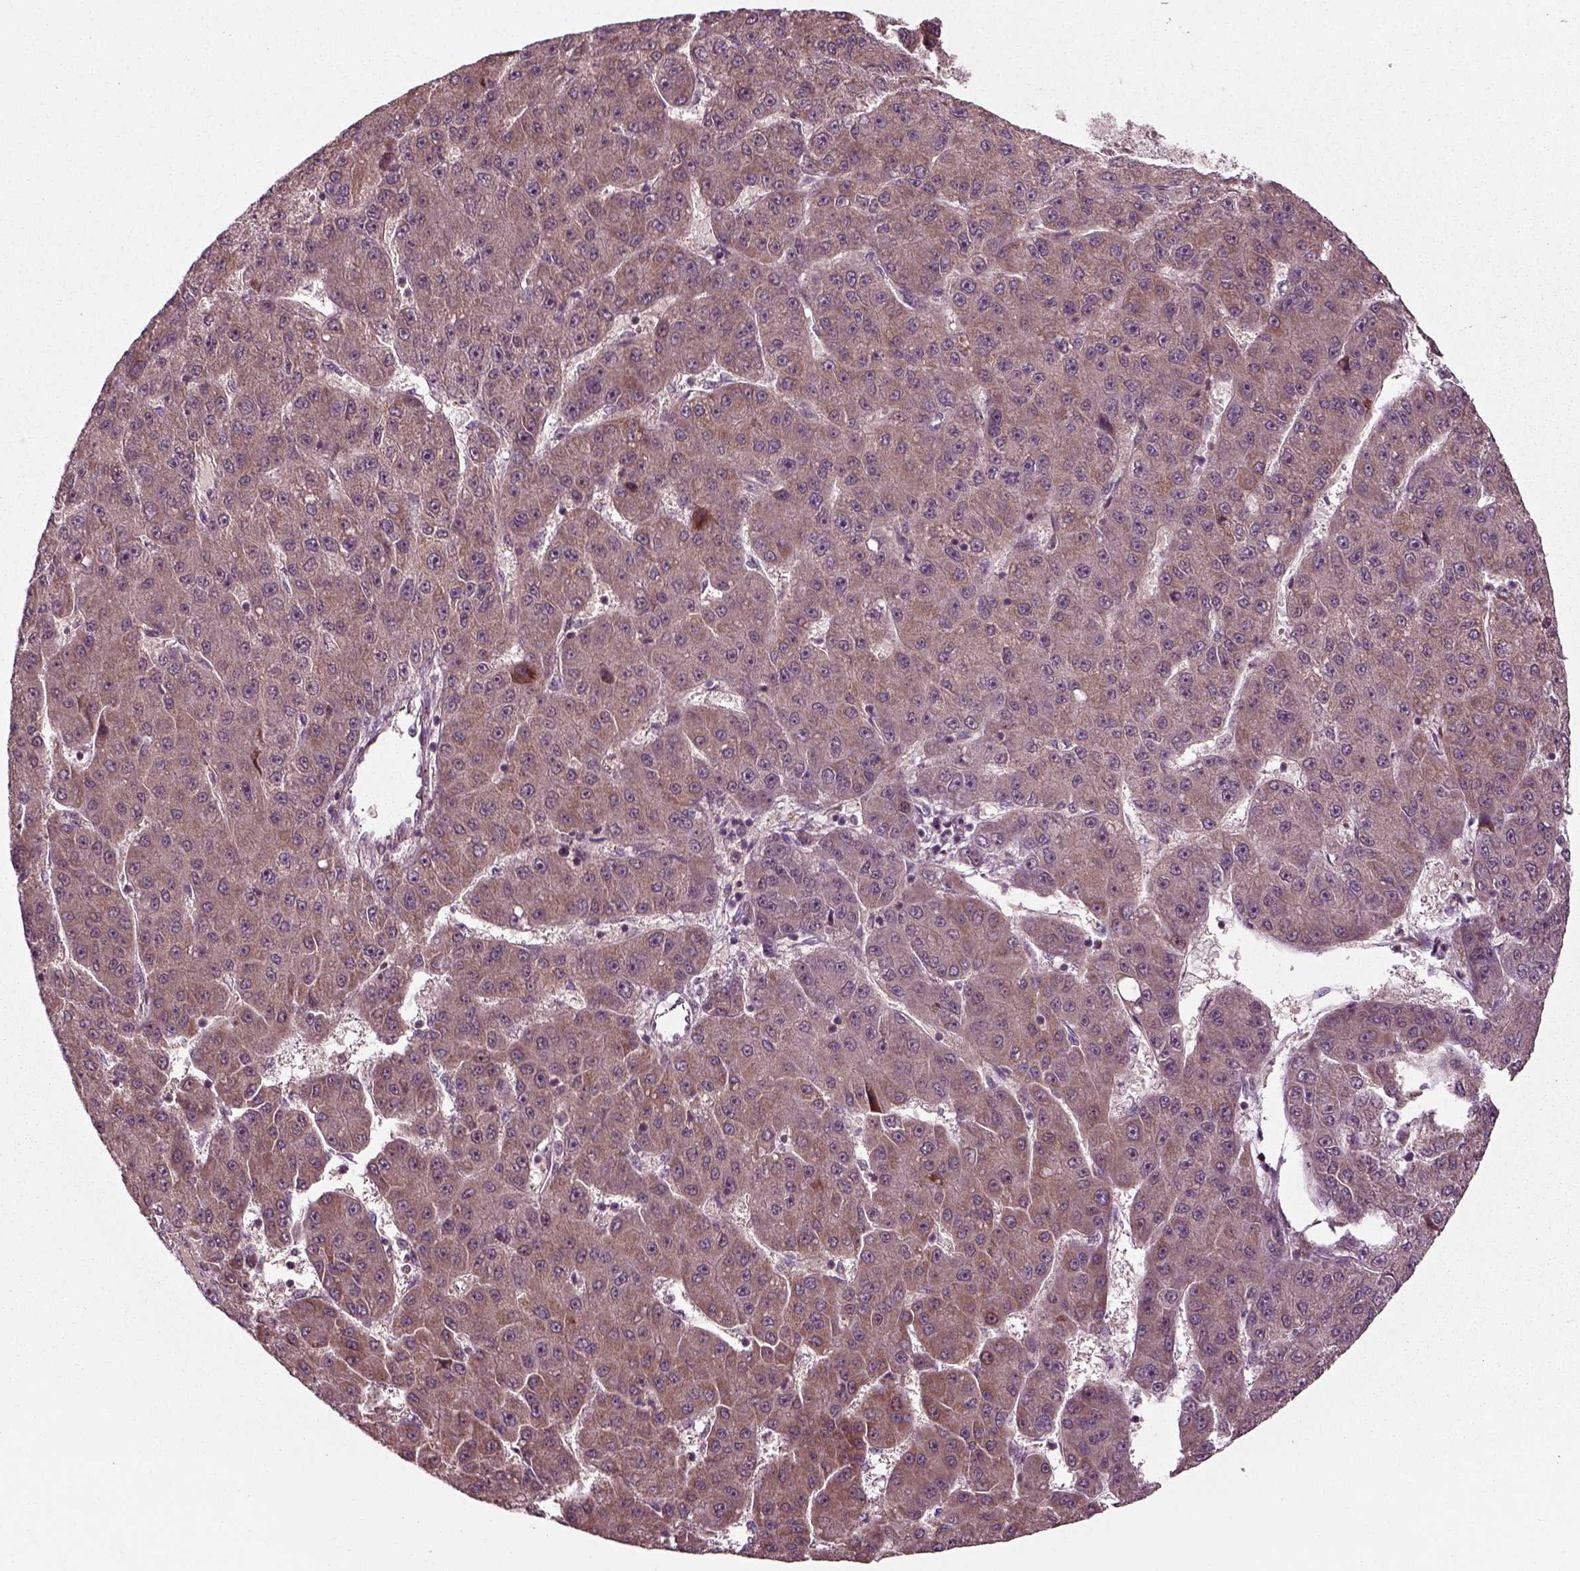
{"staining": {"intensity": "weak", "quantity": ">75%", "location": "cytoplasmic/membranous"}, "tissue": "liver cancer", "cell_type": "Tumor cells", "image_type": "cancer", "snomed": [{"axis": "morphology", "description": "Carcinoma, Hepatocellular, NOS"}, {"axis": "topography", "description": "Liver"}], "caption": "Protein expression analysis of liver hepatocellular carcinoma reveals weak cytoplasmic/membranous positivity in approximately >75% of tumor cells.", "gene": "PLCD3", "patient": {"sex": "male", "age": 67}}